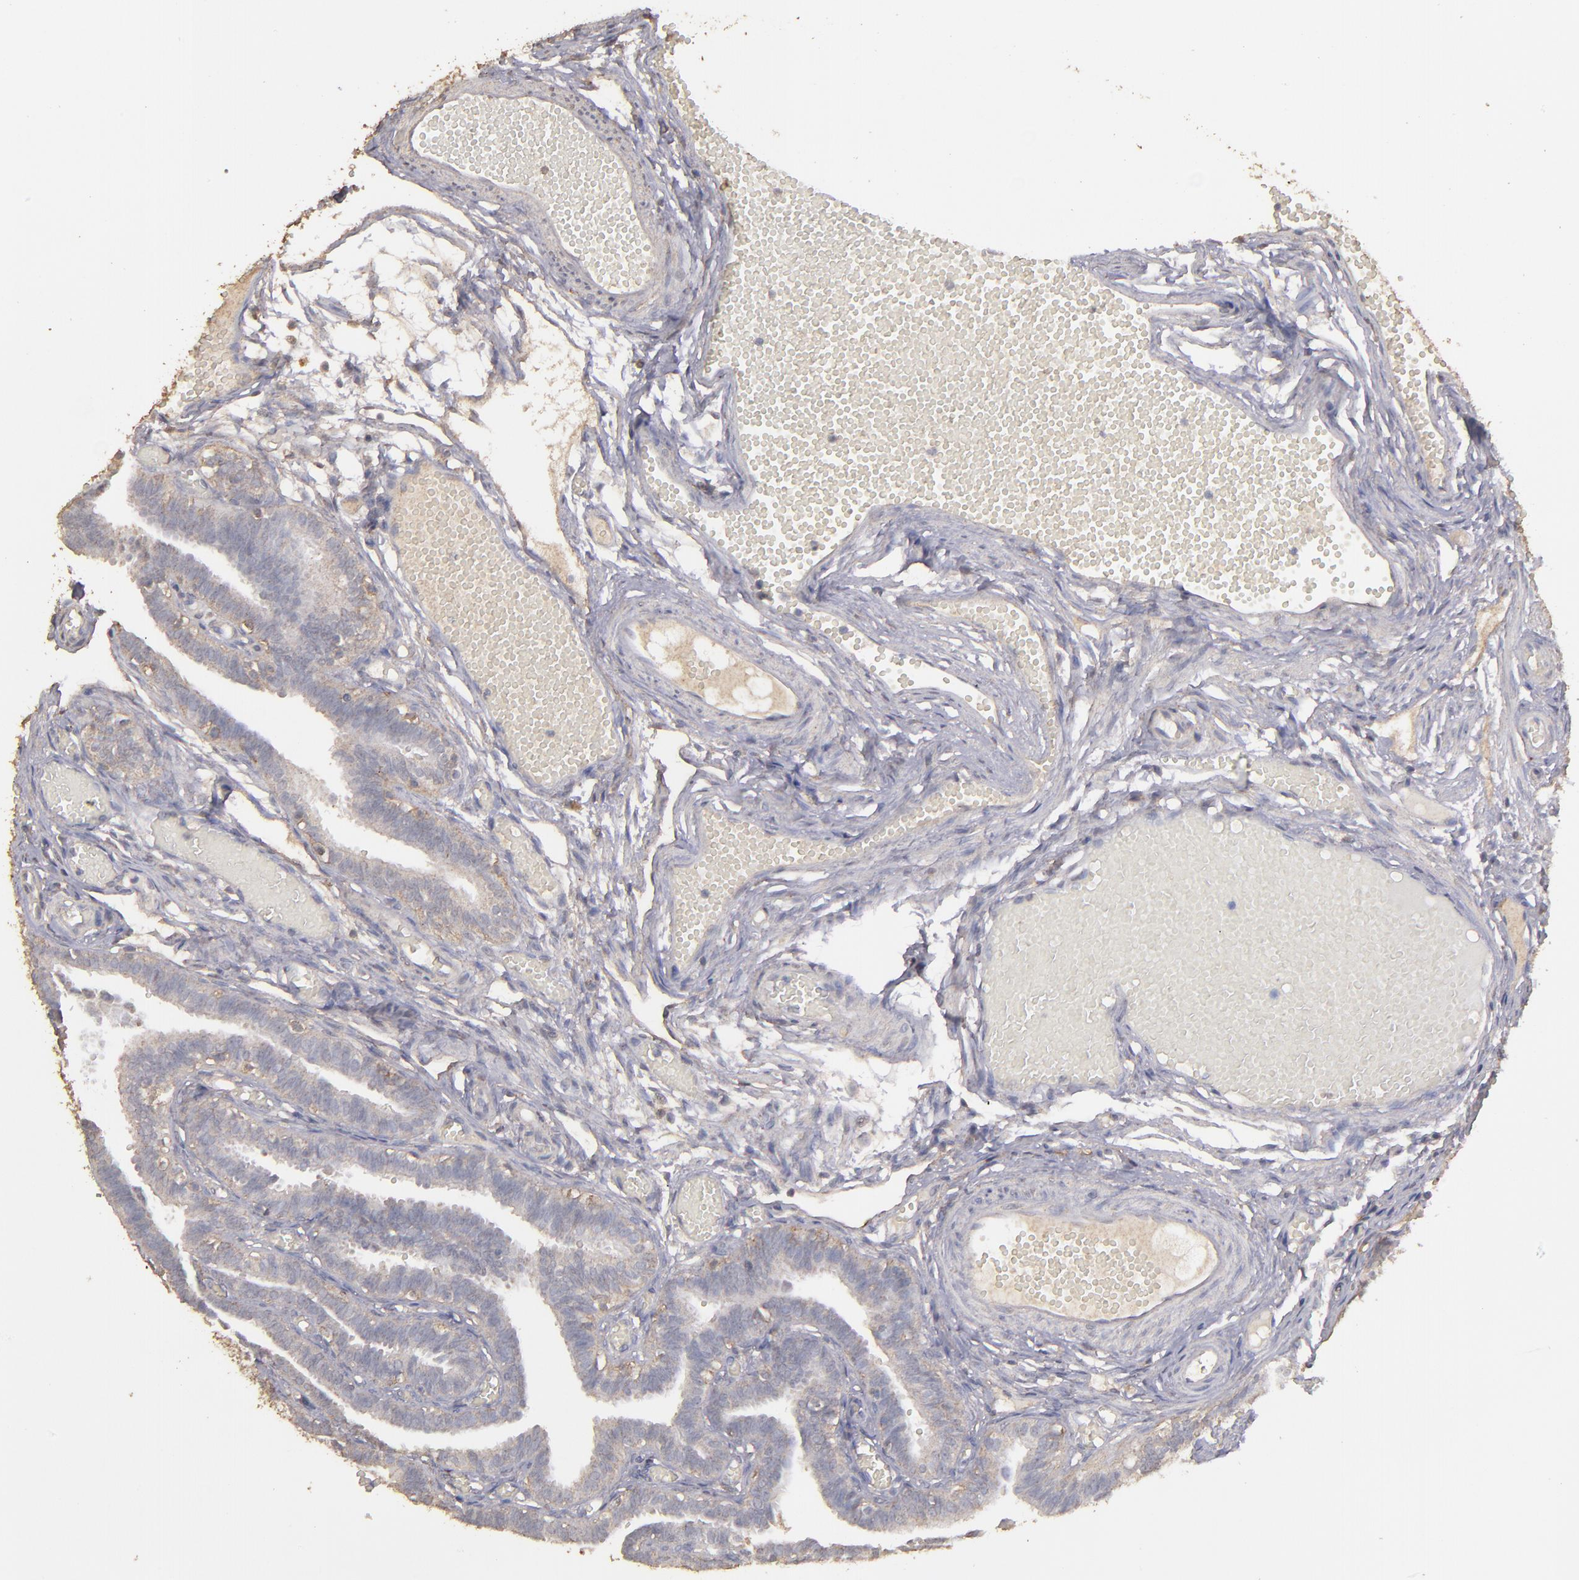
{"staining": {"intensity": "weak", "quantity": "25%-75%", "location": "cytoplasmic/membranous"}, "tissue": "fallopian tube", "cell_type": "Glandular cells", "image_type": "normal", "snomed": [{"axis": "morphology", "description": "Normal tissue, NOS"}, {"axis": "topography", "description": "Fallopian tube"}], "caption": "The immunohistochemical stain highlights weak cytoplasmic/membranous positivity in glandular cells of unremarkable fallopian tube. The protein of interest is shown in brown color, while the nuclei are stained blue.", "gene": "FAT1", "patient": {"sex": "female", "age": 29}}